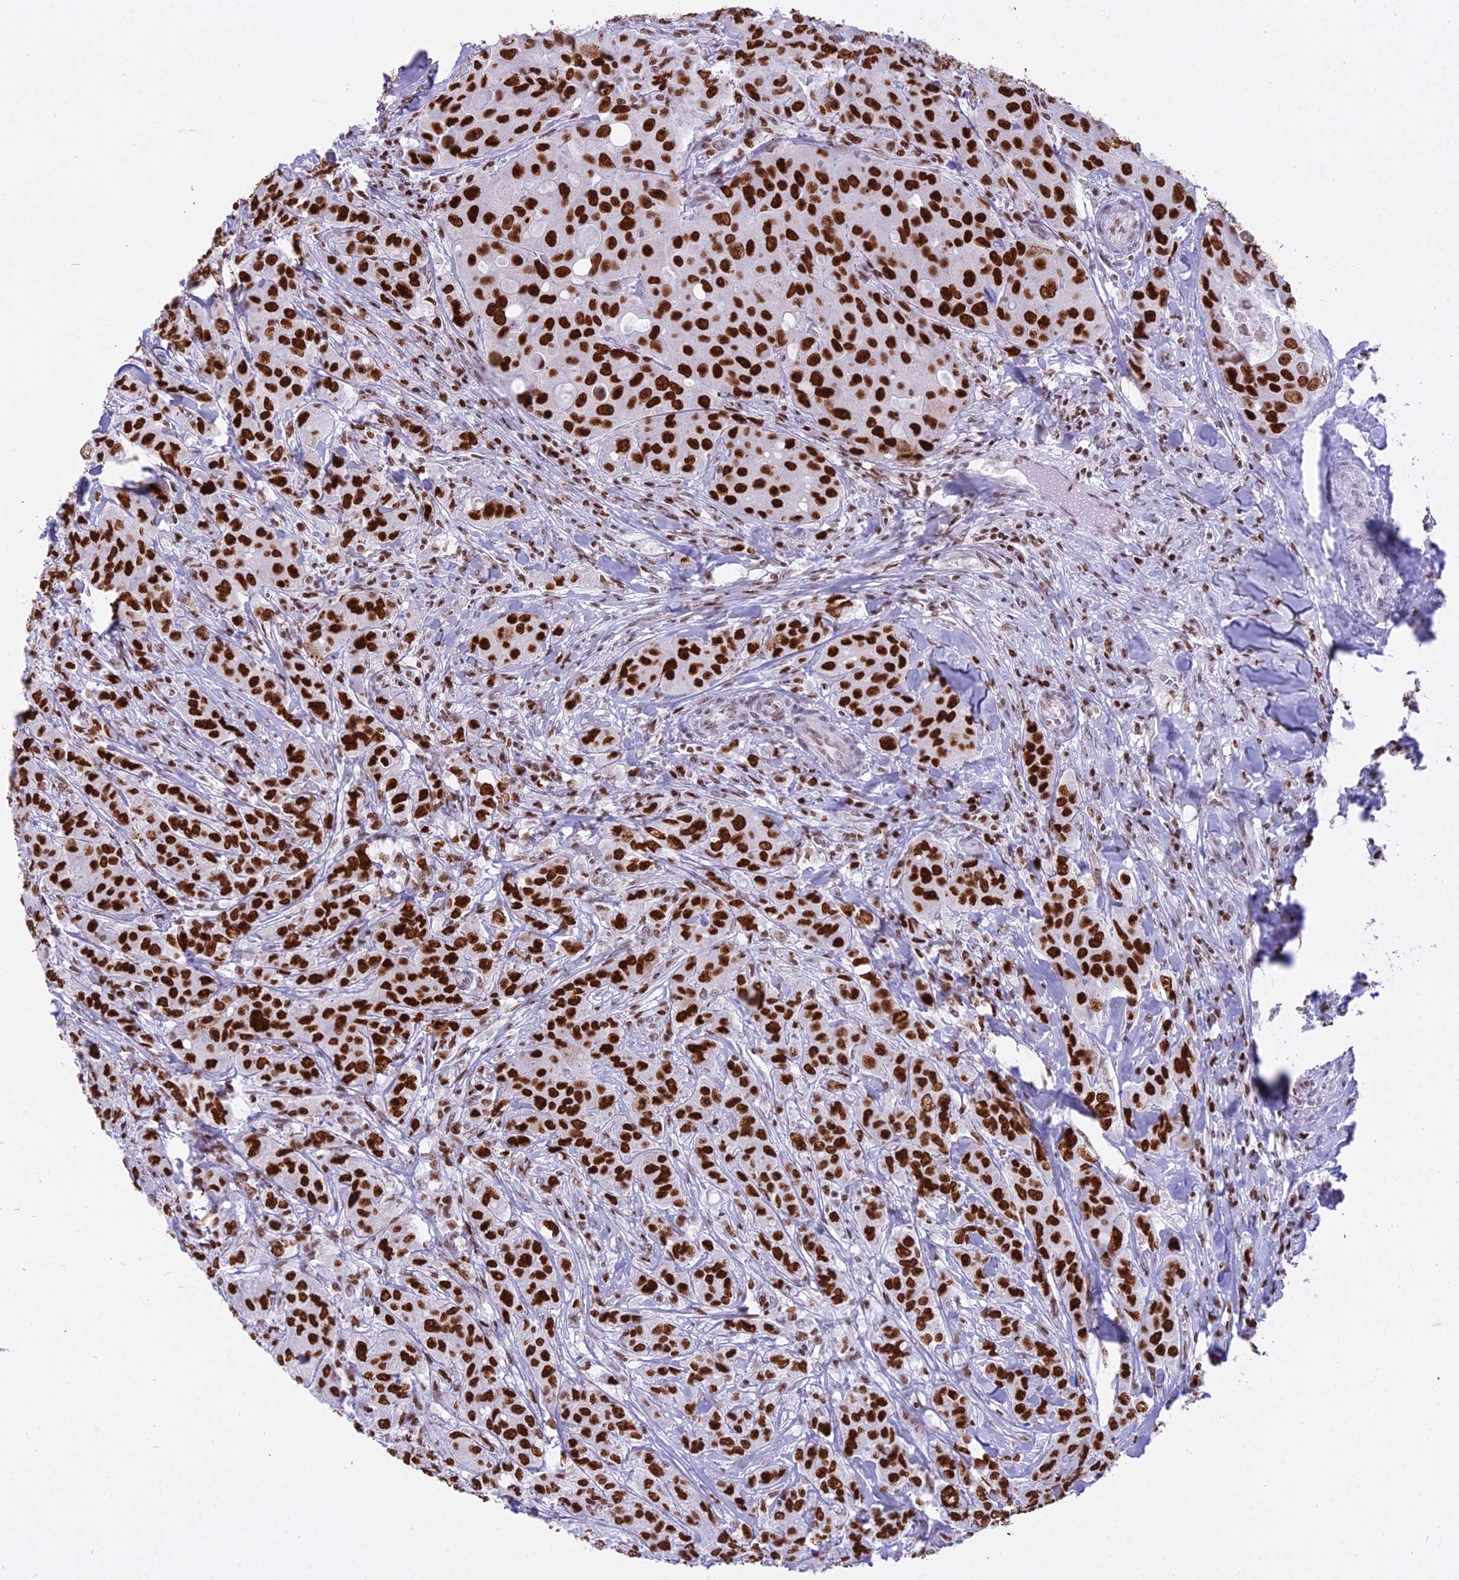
{"staining": {"intensity": "strong", "quantity": ">75%", "location": "nuclear"}, "tissue": "breast cancer", "cell_type": "Tumor cells", "image_type": "cancer", "snomed": [{"axis": "morphology", "description": "Duct carcinoma"}, {"axis": "topography", "description": "Breast"}], "caption": "Human breast cancer stained with a protein marker exhibits strong staining in tumor cells.", "gene": "PARP1", "patient": {"sex": "female", "age": 43}}